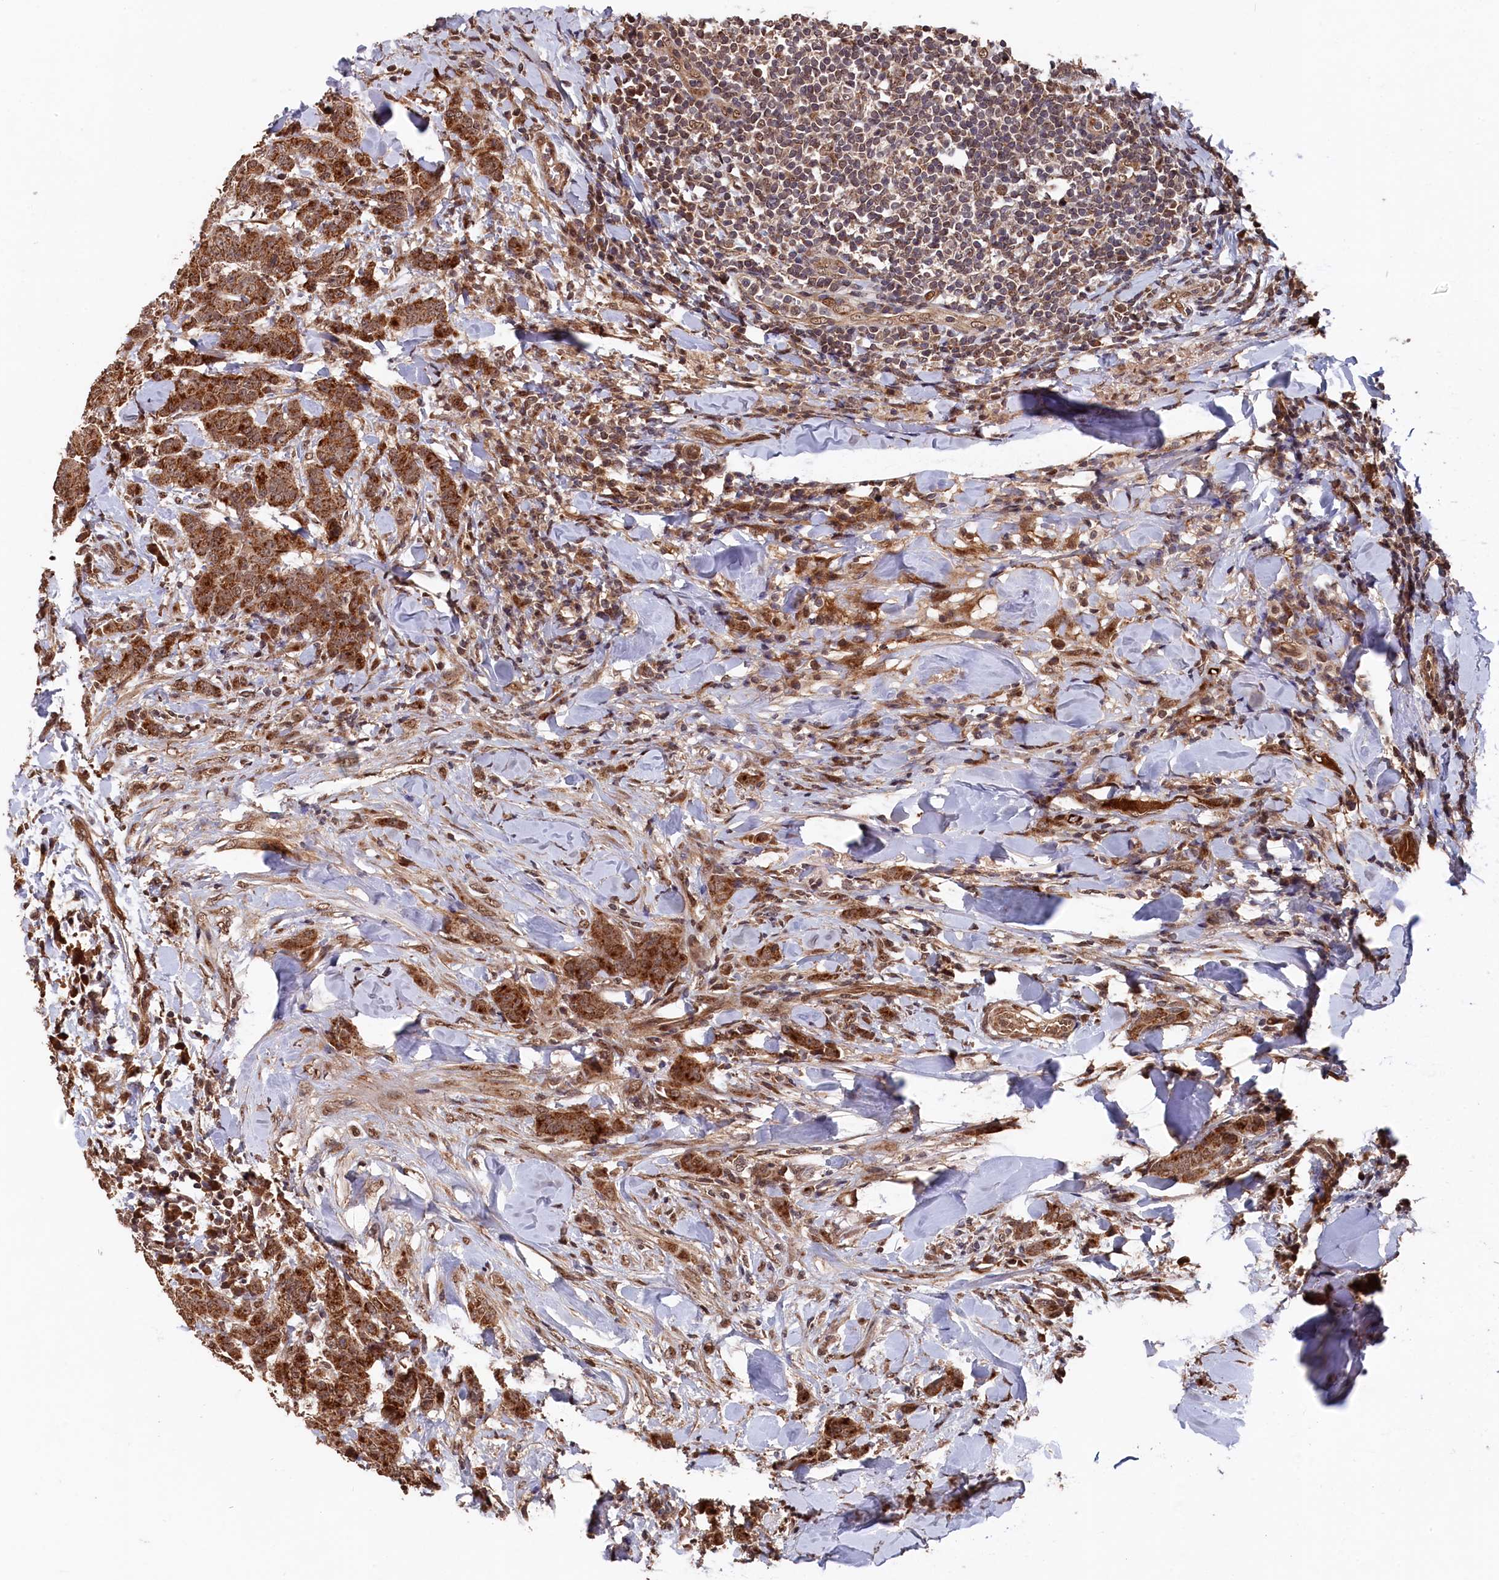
{"staining": {"intensity": "moderate", "quantity": ">75%", "location": "cytoplasmic/membranous"}, "tissue": "breast cancer", "cell_type": "Tumor cells", "image_type": "cancer", "snomed": [{"axis": "morphology", "description": "Duct carcinoma"}, {"axis": "topography", "description": "Breast"}], "caption": "About >75% of tumor cells in infiltrating ductal carcinoma (breast) display moderate cytoplasmic/membranous protein positivity as visualized by brown immunohistochemical staining.", "gene": "CLPX", "patient": {"sex": "female", "age": 40}}